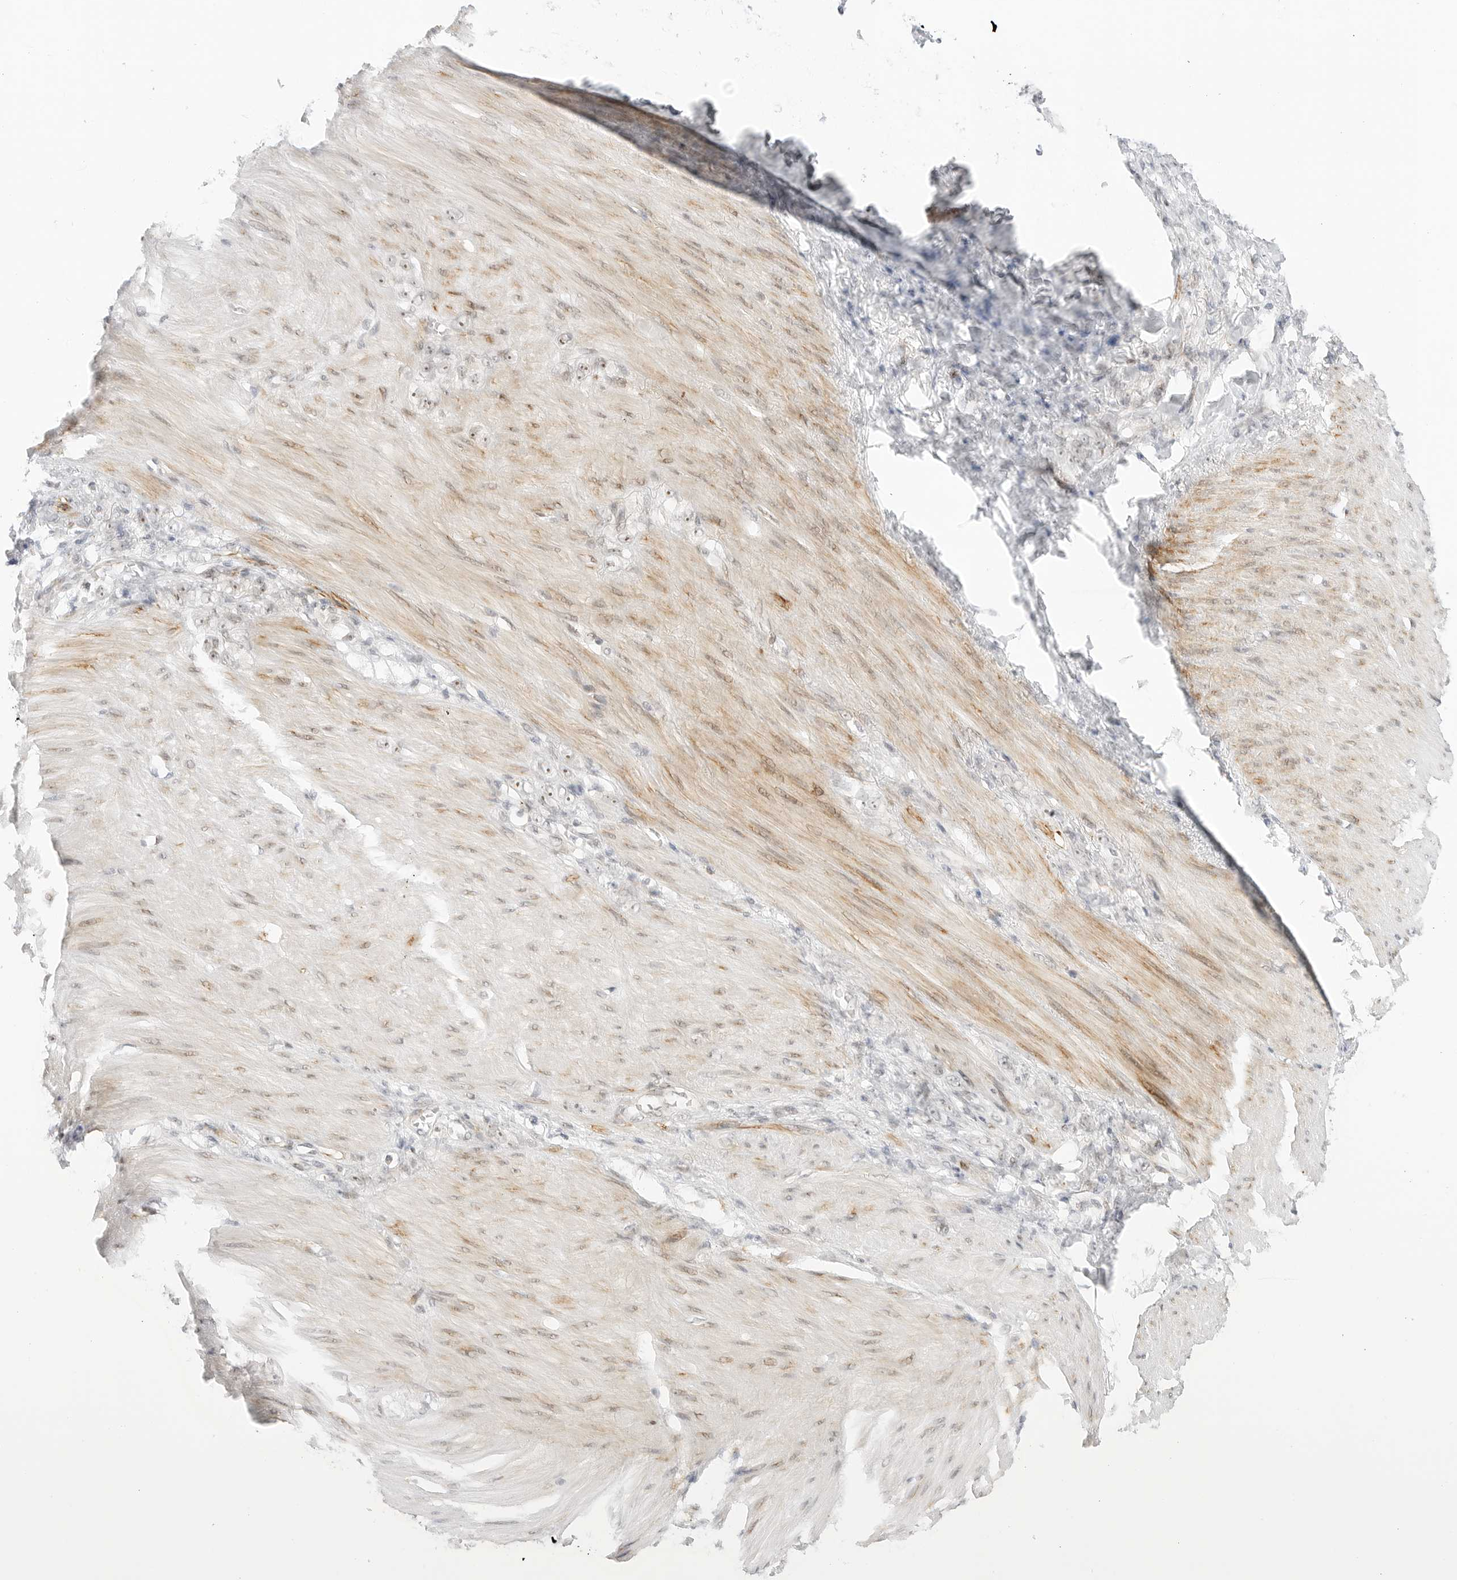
{"staining": {"intensity": "weak", "quantity": "25%-75%", "location": "nuclear"}, "tissue": "stomach cancer", "cell_type": "Tumor cells", "image_type": "cancer", "snomed": [{"axis": "morphology", "description": "Normal tissue, NOS"}, {"axis": "morphology", "description": "Adenocarcinoma, NOS"}, {"axis": "topography", "description": "Stomach"}], "caption": "This is an image of IHC staining of adenocarcinoma (stomach), which shows weak positivity in the nuclear of tumor cells.", "gene": "HIPK3", "patient": {"sex": "male", "age": 82}}